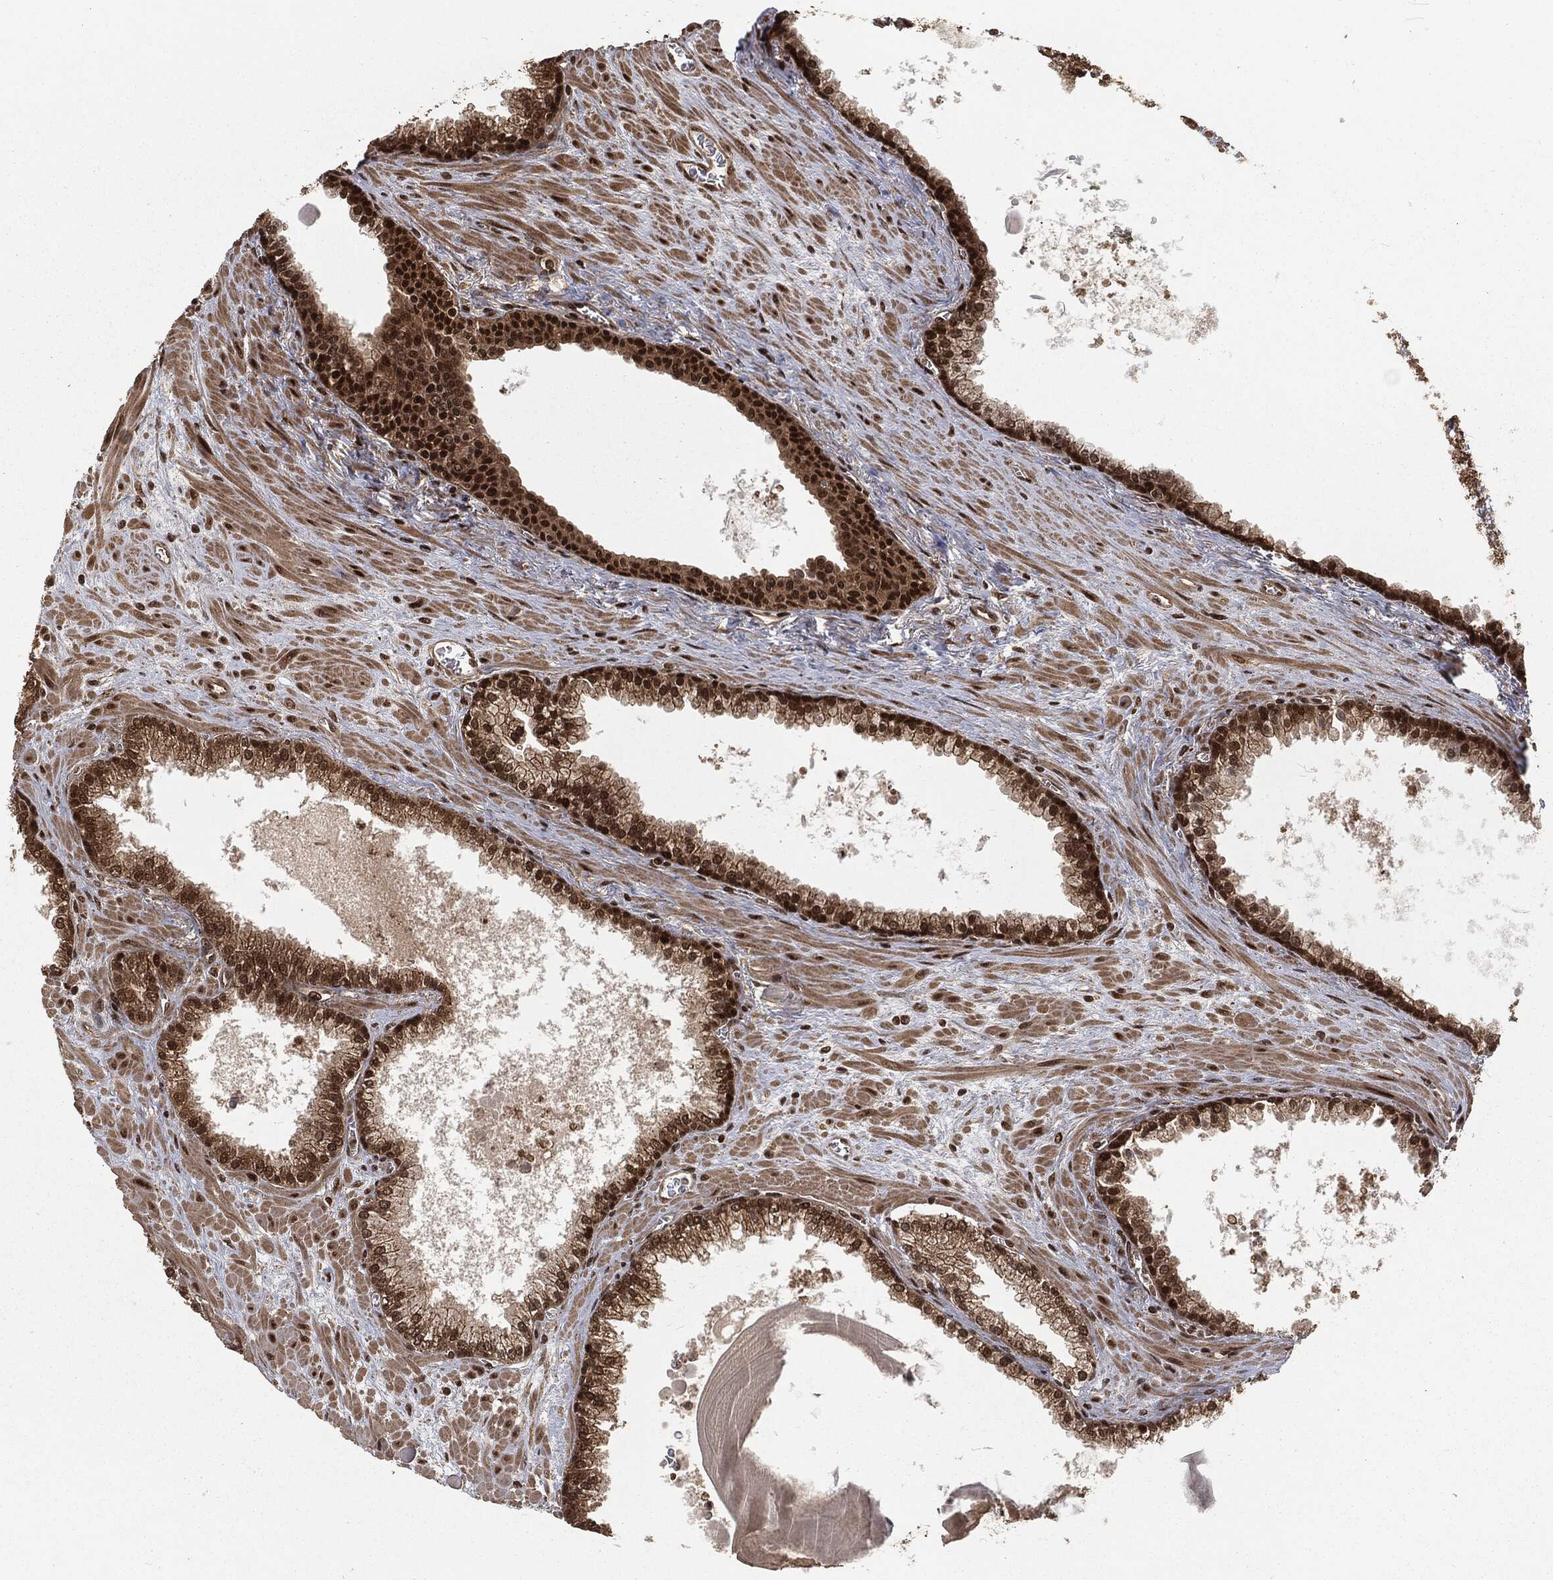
{"staining": {"intensity": "strong", "quantity": "25%-75%", "location": "cytoplasmic/membranous,nuclear"}, "tissue": "prostate cancer", "cell_type": "Tumor cells", "image_type": "cancer", "snomed": [{"axis": "morphology", "description": "Adenocarcinoma, NOS"}, {"axis": "topography", "description": "Prostate"}], "caption": "Immunohistochemistry of prostate adenocarcinoma shows high levels of strong cytoplasmic/membranous and nuclear expression in approximately 25%-75% of tumor cells. (Stains: DAB (3,3'-diaminobenzidine) in brown, nuclei in blue, Microscopy: brightfield microscopy at high magnification).", "gene": "NGRN", "patient": {"sex": "male", "age": 56}}